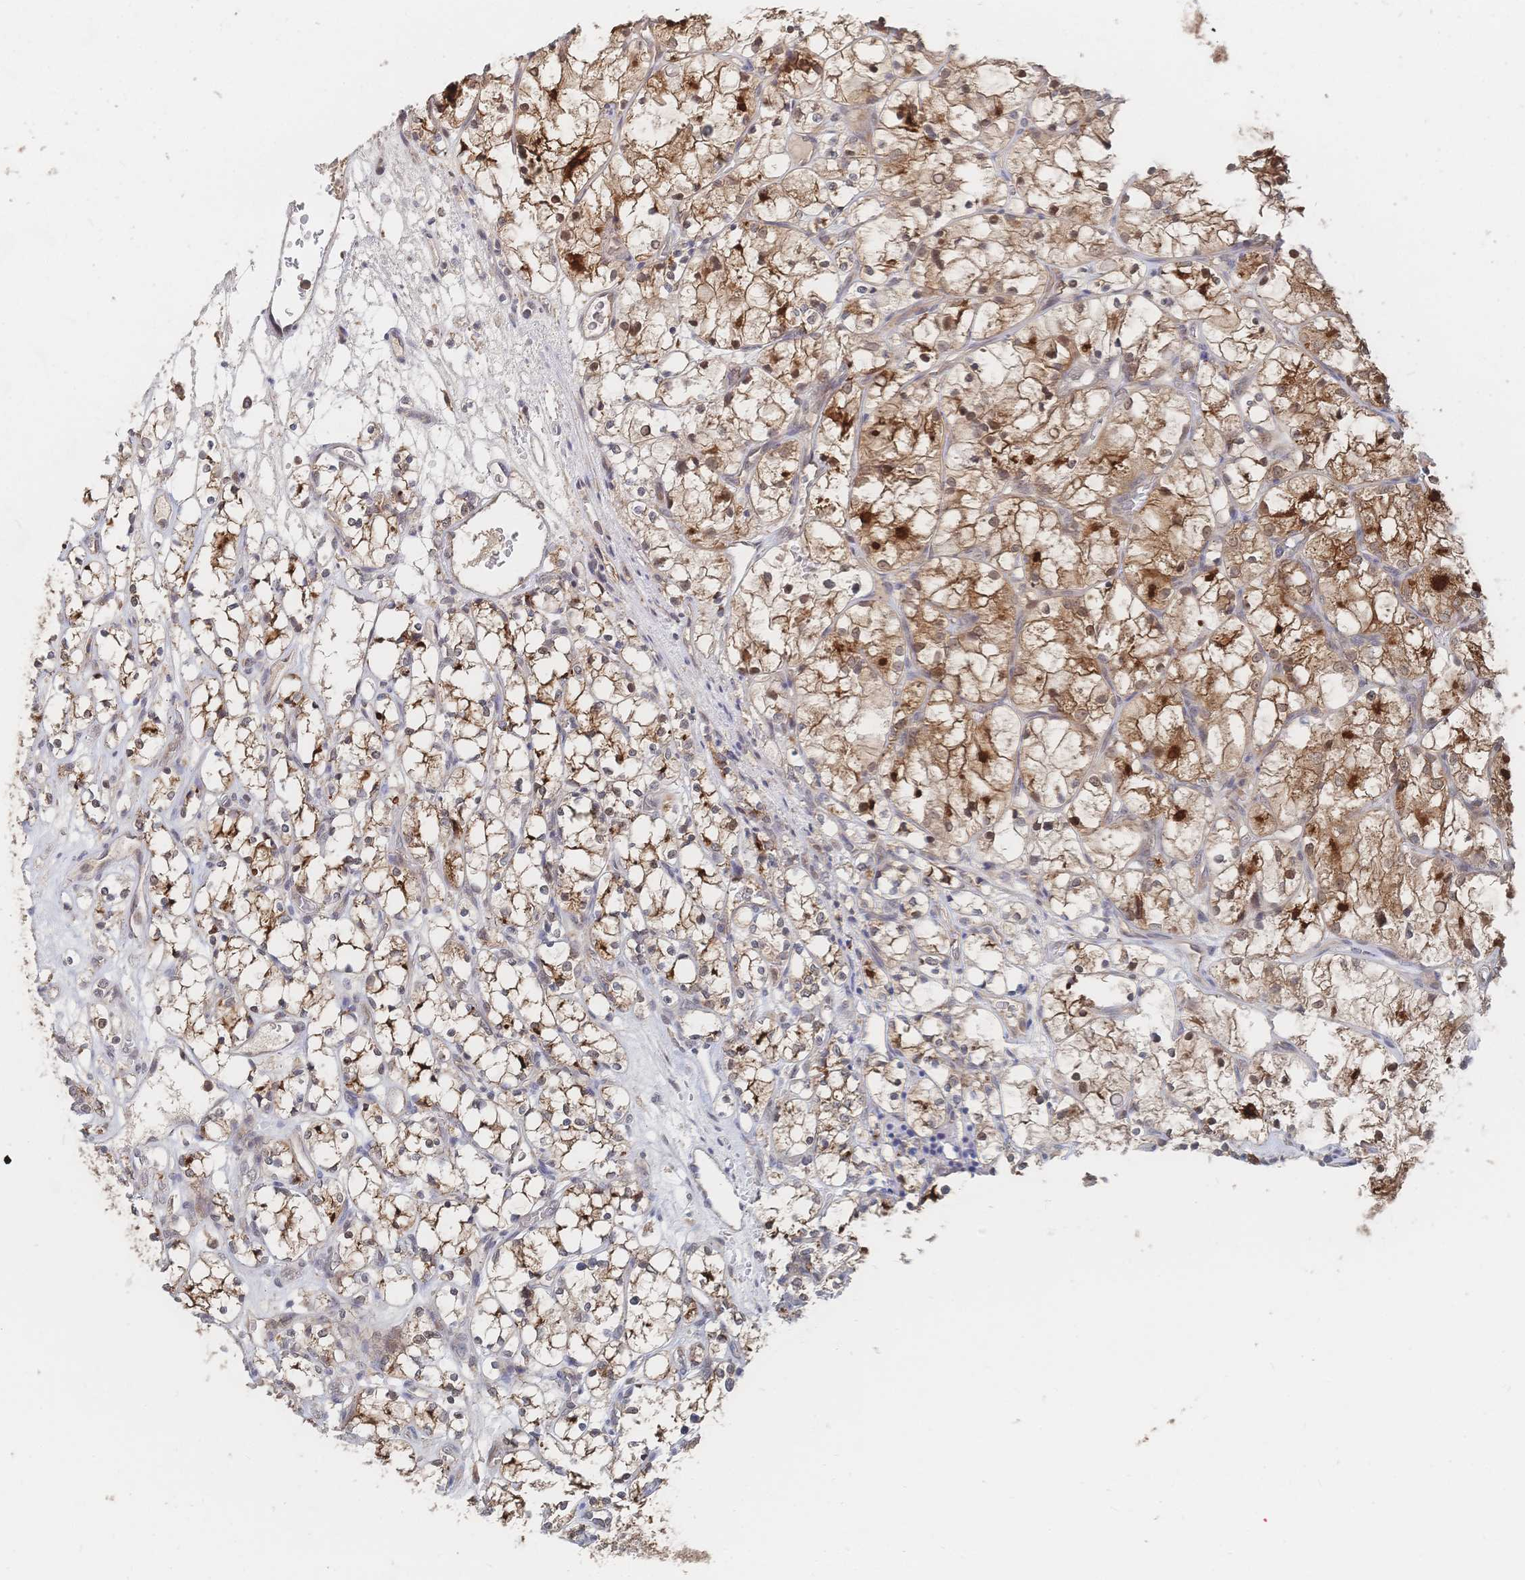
{"staining": {"intensity": "moderate", "quantity": ">75%", "location": "cytoplasmic/membranous"}, "tissue": "renal cancer", "cell_type": "Tumor cells", "image_type": "cancer", "snomed": [{"axis": "morphology", "description": "Adenocarcinoma, NOS"}, {"axis": "topography", "description": "Kidney"}], "caption": "Adenocarcinoma (renal) stained with a protein marker displays moderate staining in tumor cells.", "gene": "LRP5", "patient": {"sex": "female", "age": 69}}